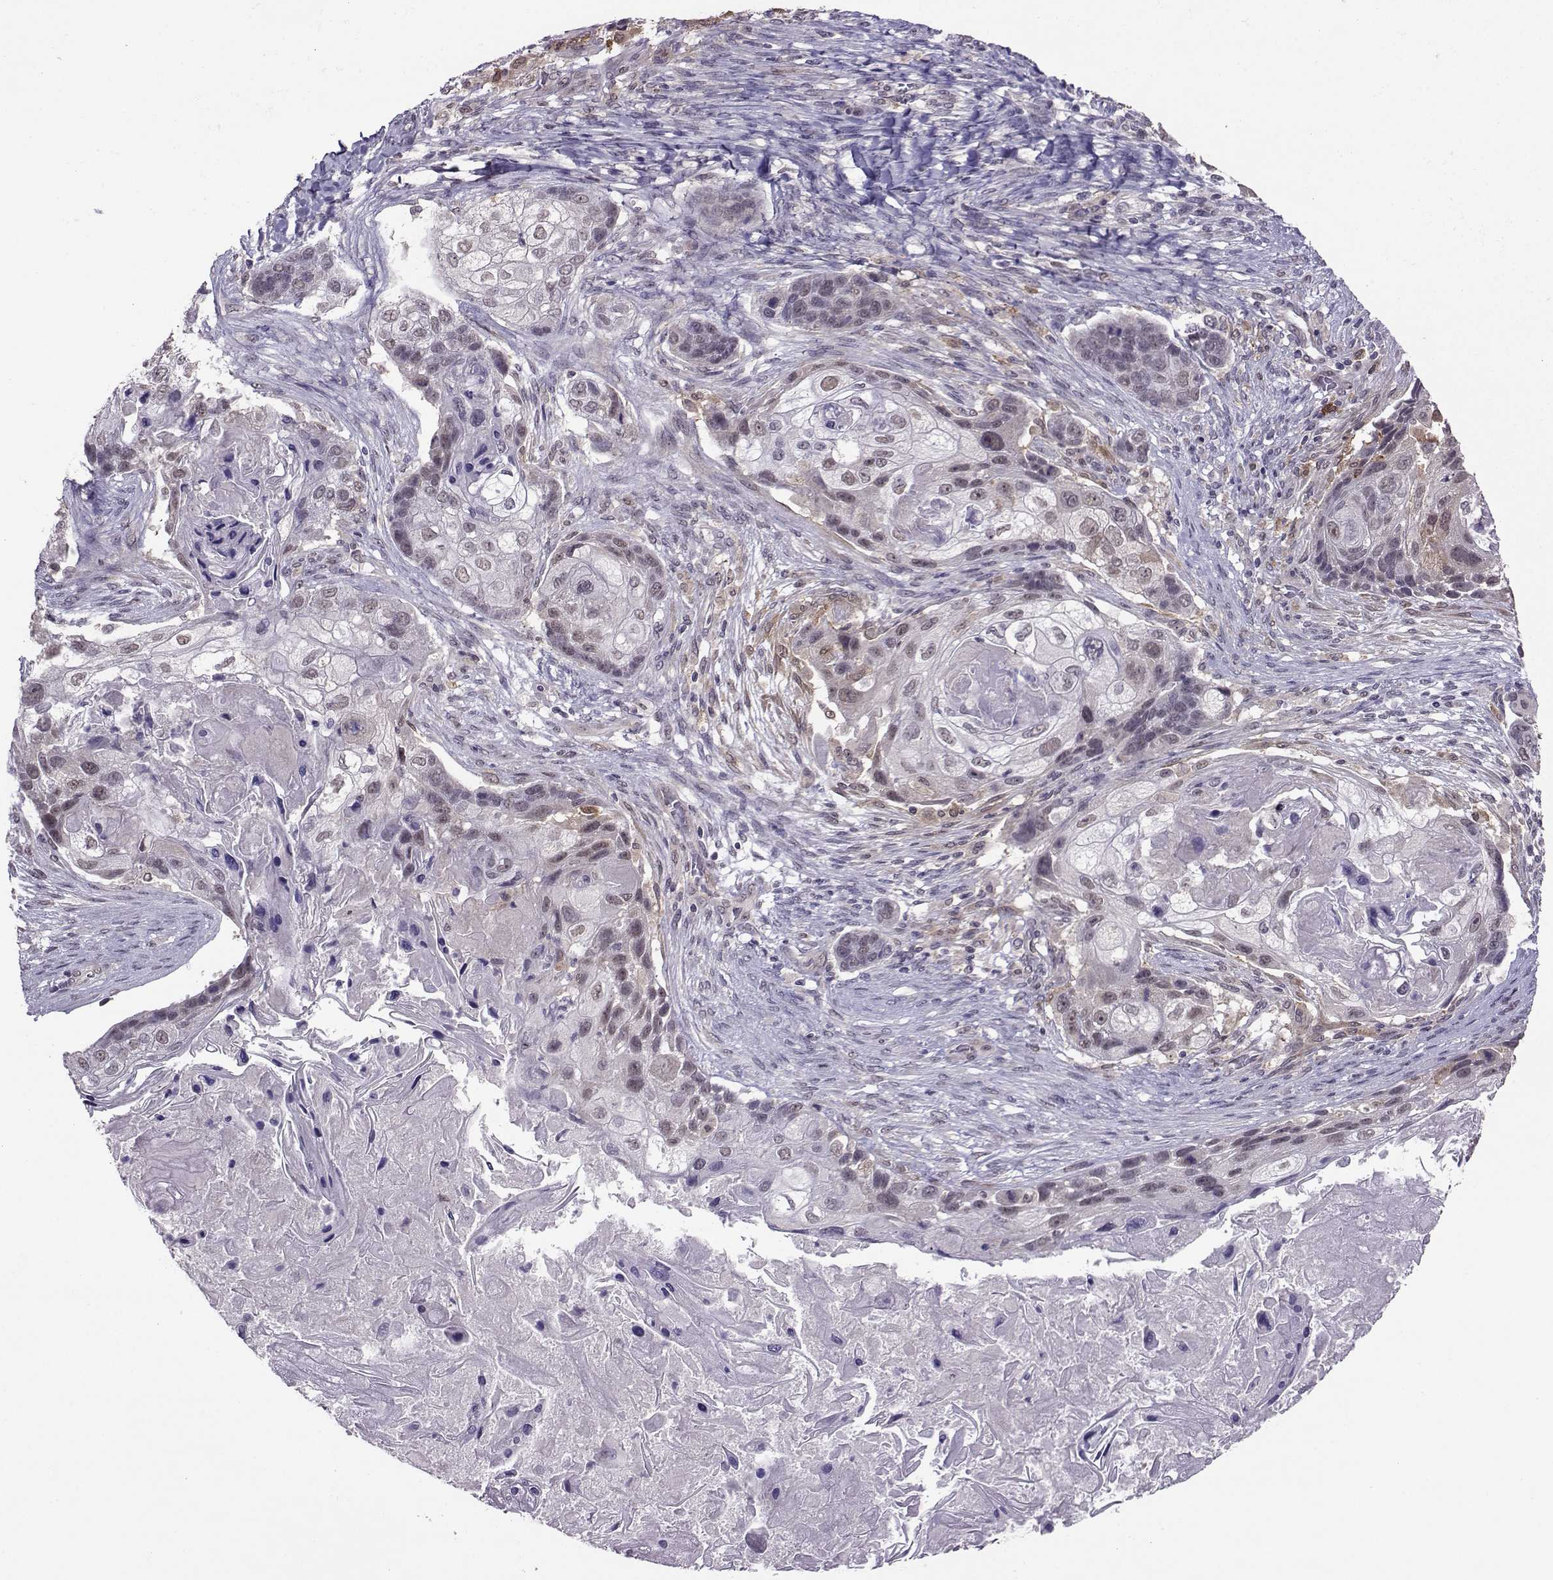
{"staining": {"intensity": "weak", "quantity": "25%-75%", "location": "nuclear"}, "tissue": "lung cancer", "cell_type": "Tumor cells", "image_type": "cancer", "snomed": [{"axis": "morphology", "description": "Squamous cell carcinoma, NOS"}, {"axis": "topography", "description": "Lung"}], "caption": "Tumor cells display weak nuclear expression in approximately 25%-75% of cells in lung cancer (squamous cell carcinoma). The staining is performed using DAB (3,3'-diaminobenzidine) brown chromogen to label protein expression. The nuclei are counter-stained blue using hematoxylin.", "gene": "DDX20", "patient": {"sex": "male", "age": 69}}